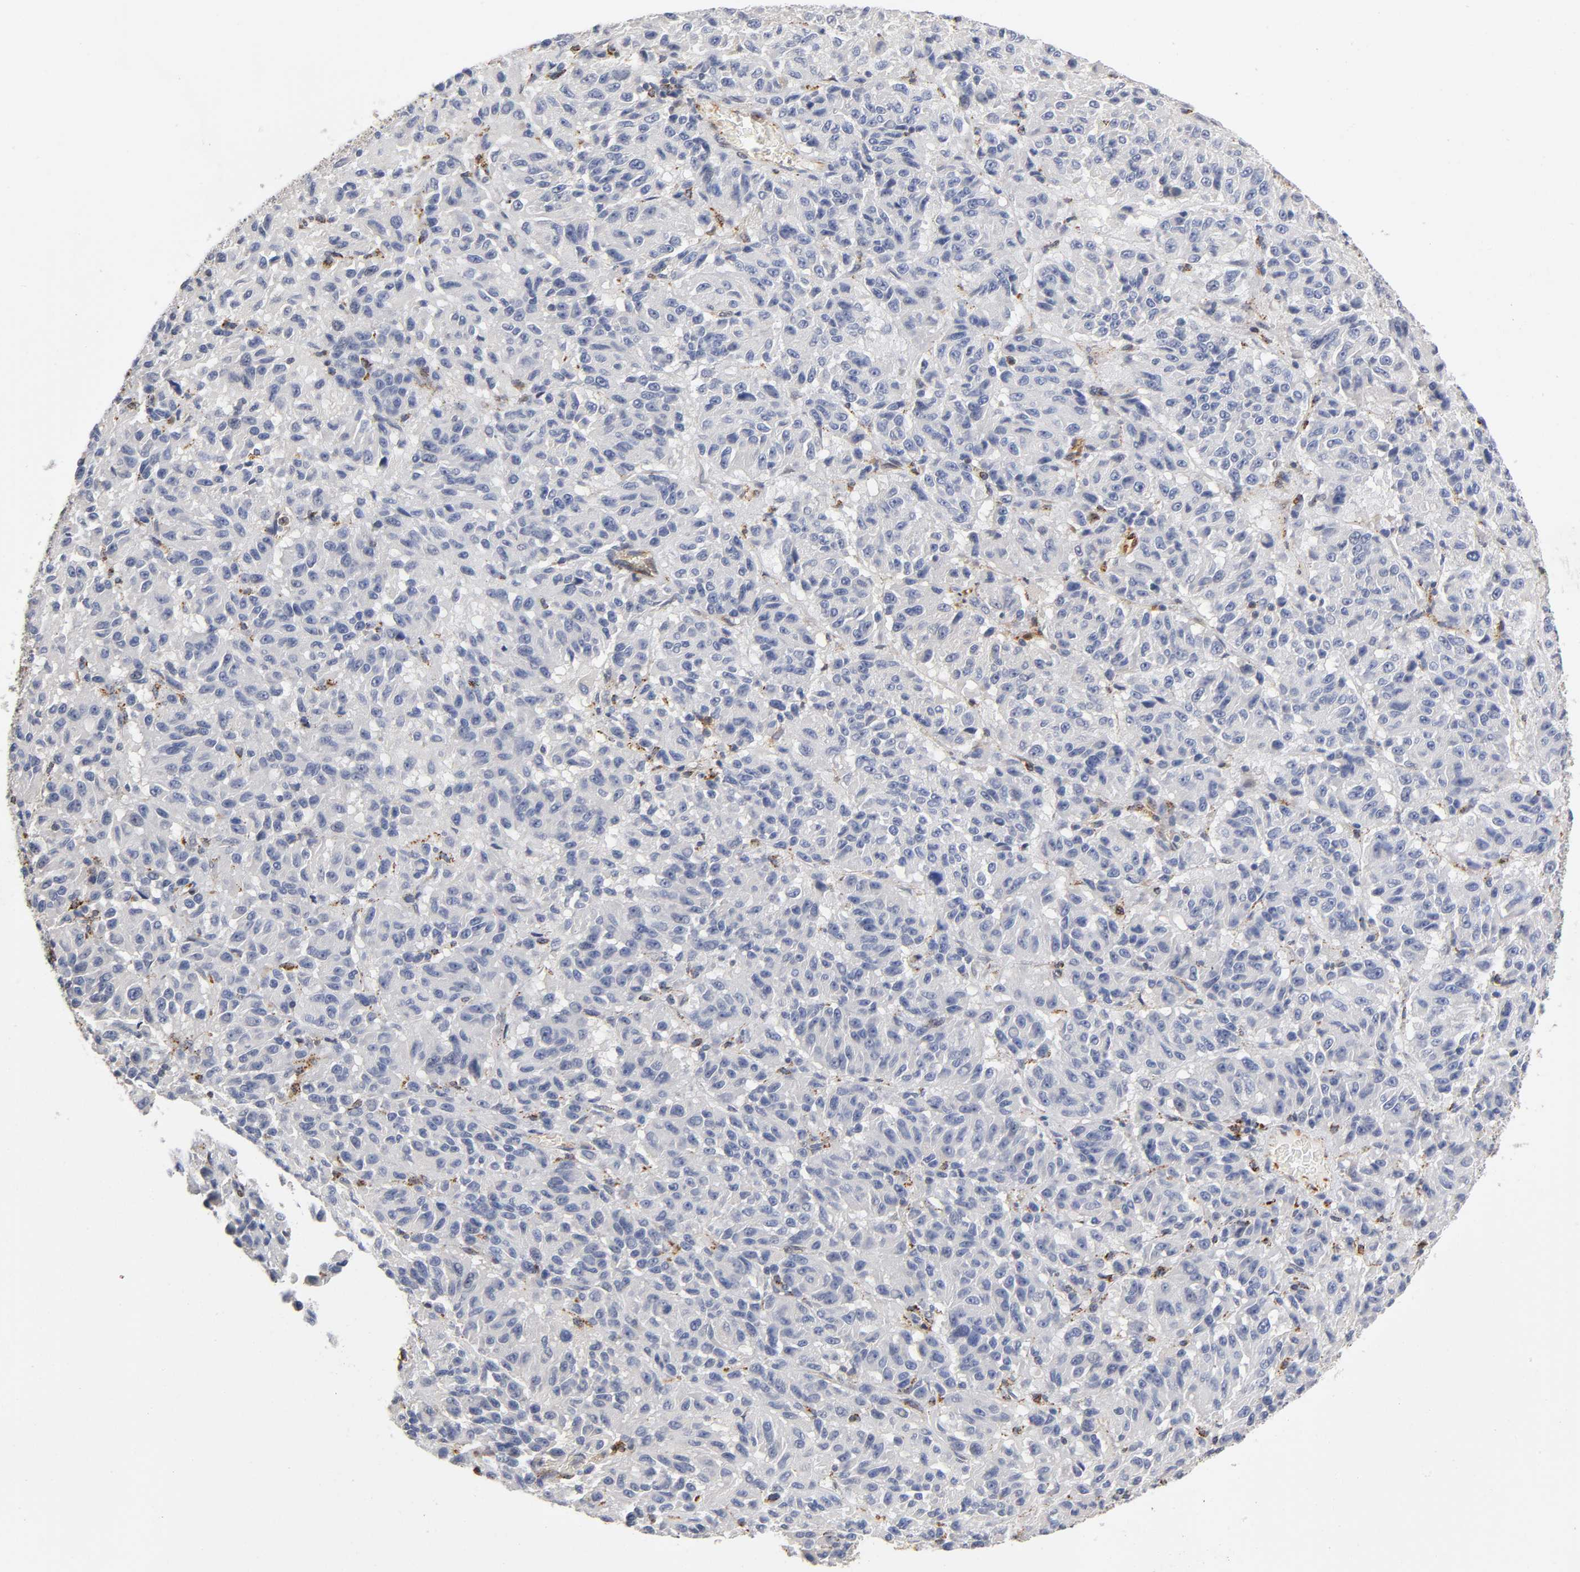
{"staining": {"intensity": "negative", "quantity": "none", "location": "none"}, "tissue": "melanoma", "cell_type": "Tumor cells", "image_type": "cancer", "snomed": [{"axis": "morphology", "description": "Malignant melanoma, Metastatic site"}, {"axis": "topography", "description": "Lung"}], "caption": "Immunohistochemical staining of human malignant melanoma (metastatic site) shows no significant staining in tumor cells. The staining was performed using DAB to visualize the protein expression in brown, while the nuclei were stained in blue with hematoxylin (Magnification: 20x).", "gene": "ISG15", "patient": {"sex": "male", "age": 64}}